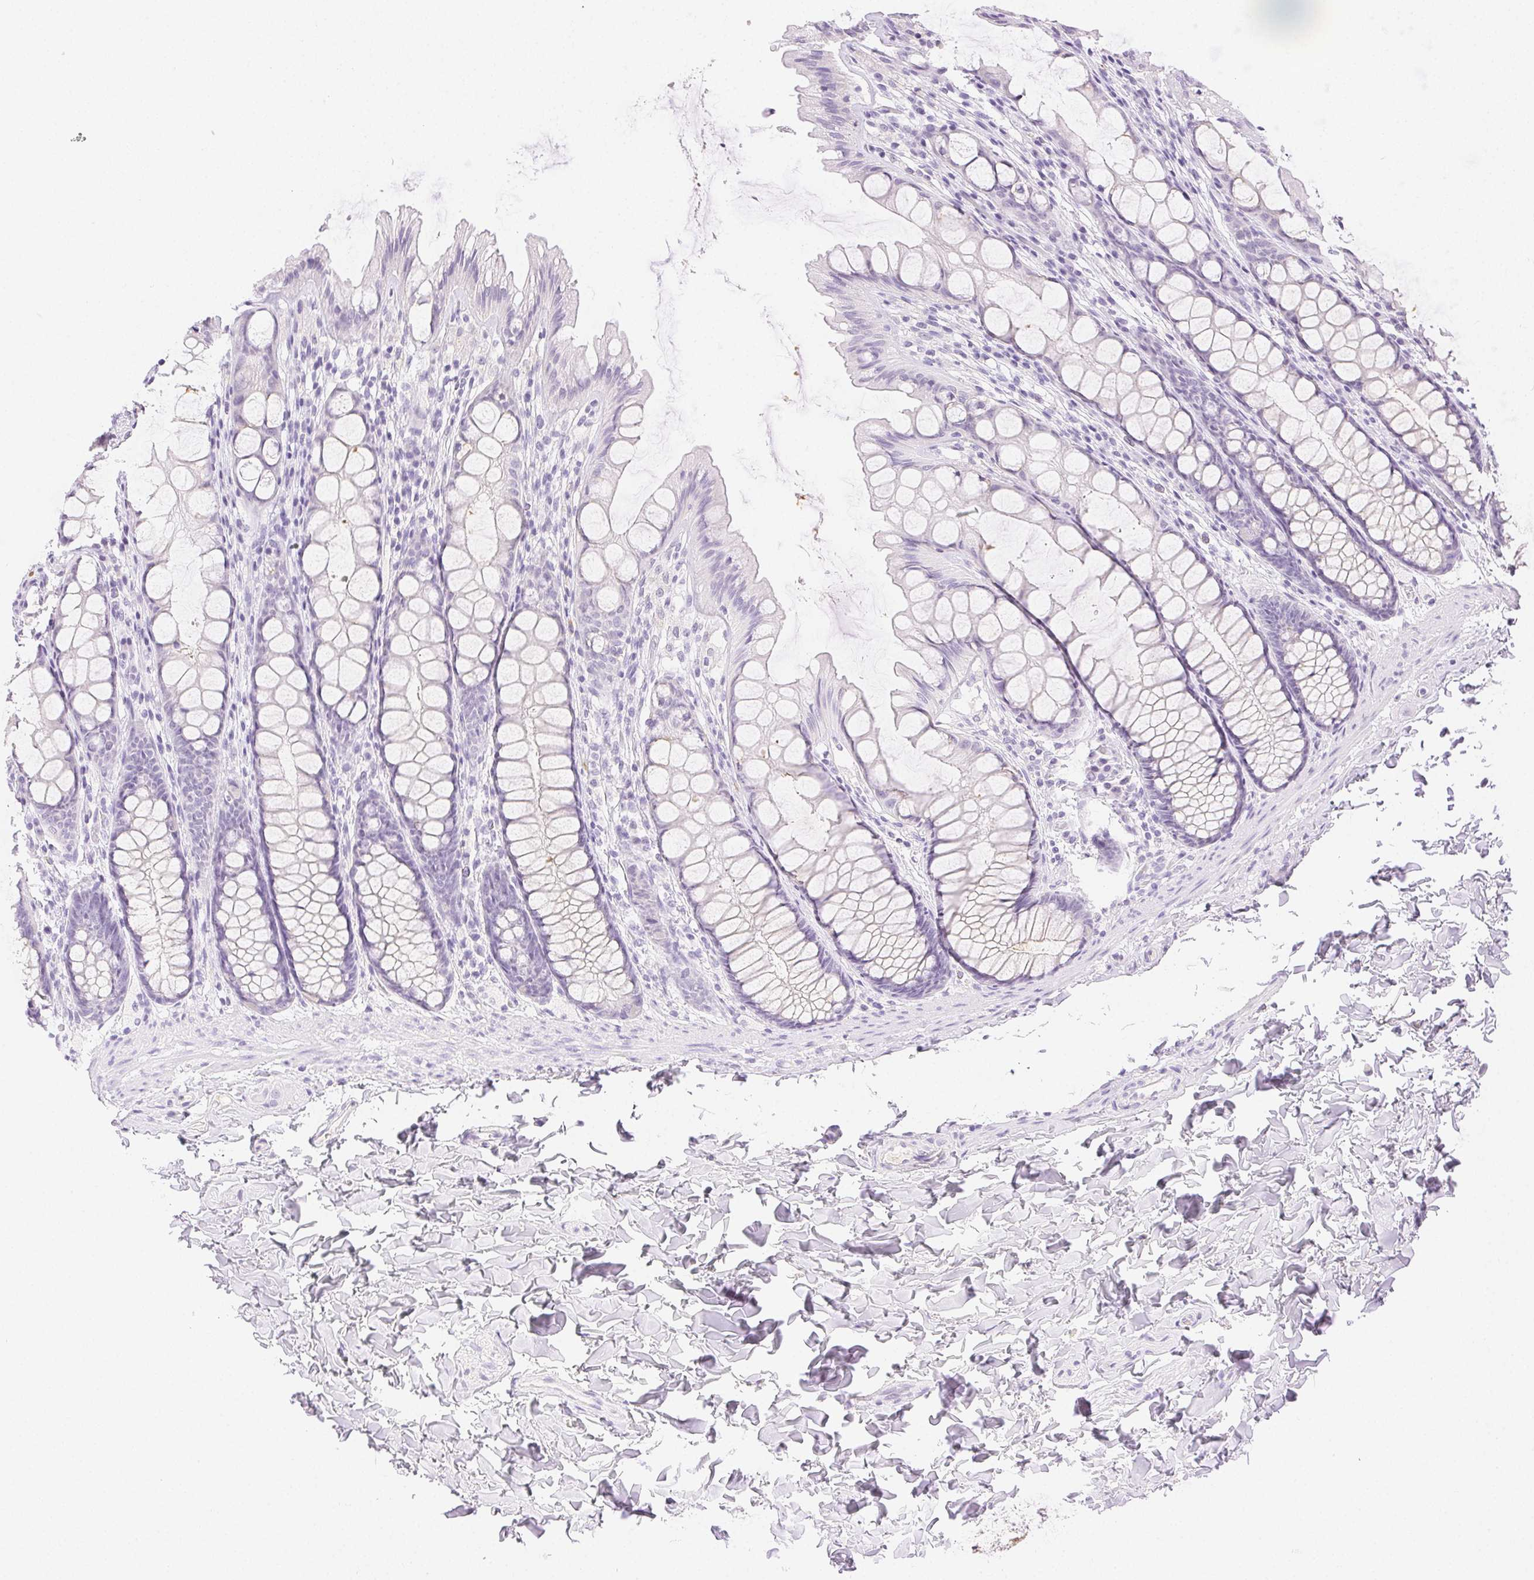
{"staining": {"intensity": "negative", "quantity": "none", "location": "none"}, "tissue": "colon", "cell_type": "Endothelial cells", "image_type": "normal", "snomed": [{"axis": "morphology", "description": "Normal tissue, NOS"}, {"axis": "topography", "description": "Colon"}], "caption": "The histopathology image demonstrates no staining of endothelial cells in benign colon. Brightfield microscopy of immunohistochemistry stained with DAB (3,3'-diaminobenzidine) (brown) and hematoxylin (blue), captured at high magnification.", "gene": "SPACA4", "patient": {"sex": "male", "age": 47}}